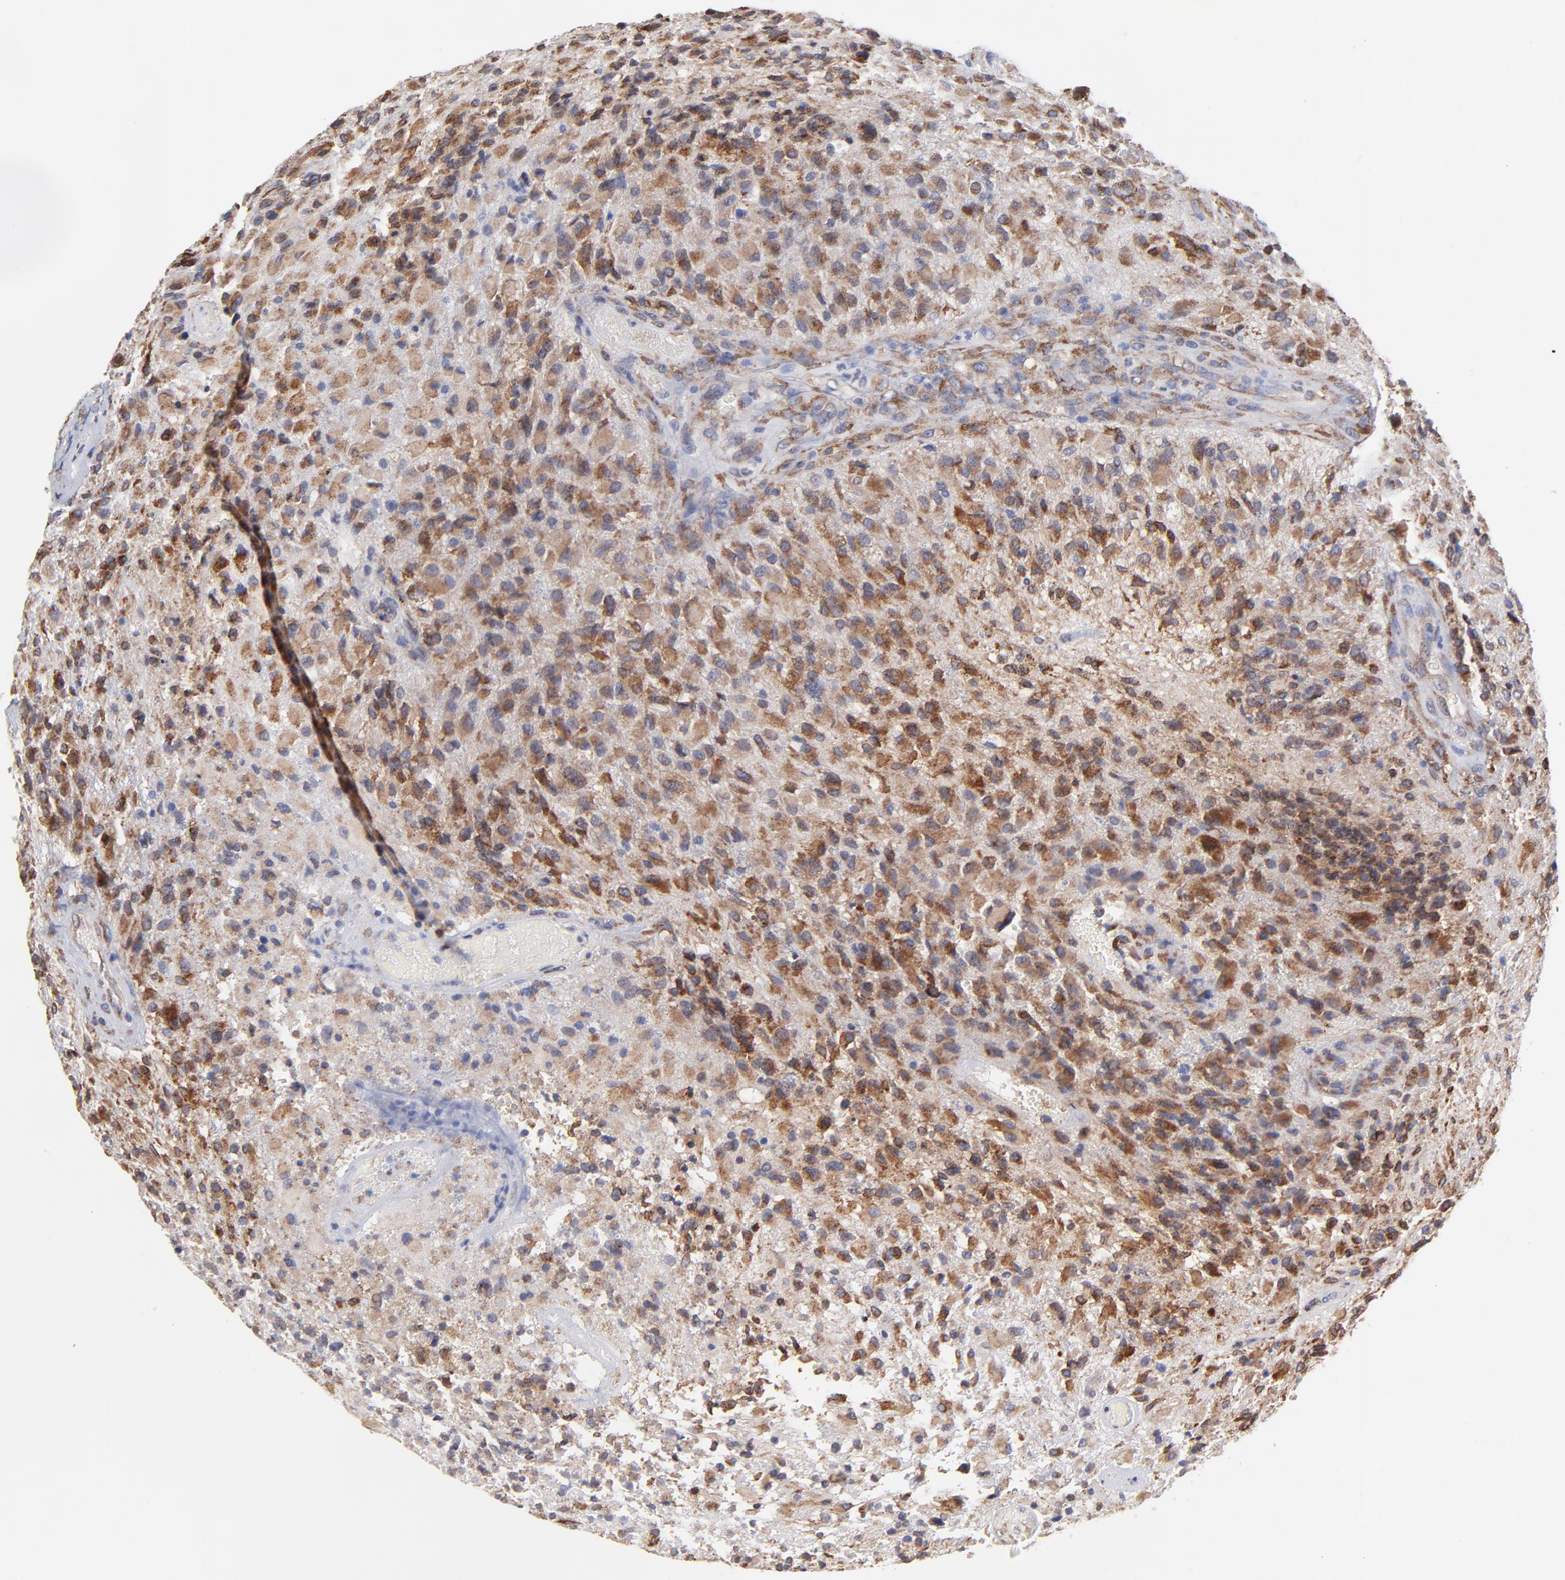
{"staining": {"intensity": "moderate", "quantity": ">75%", "location": "cytoplasmic/membranous"}, "tissue": "glioma", "cell_type": "Tumor cells", "image_type": "cancer", "snomed": [{"axis": "morphology", "description": "Glioma, malignant, High grade"}, {"axis": "topography", "description": "Brain"}], "caption": "IHC histopathology image of human high-grade glioma (malignant) stained for a protein (brown), which shows medium levels of moderate cytoplasmic/membranous staining in approximately >75% of tumor cells.", "gene": "LMAN1", "patient": {"sex": "male", "age": 69}}